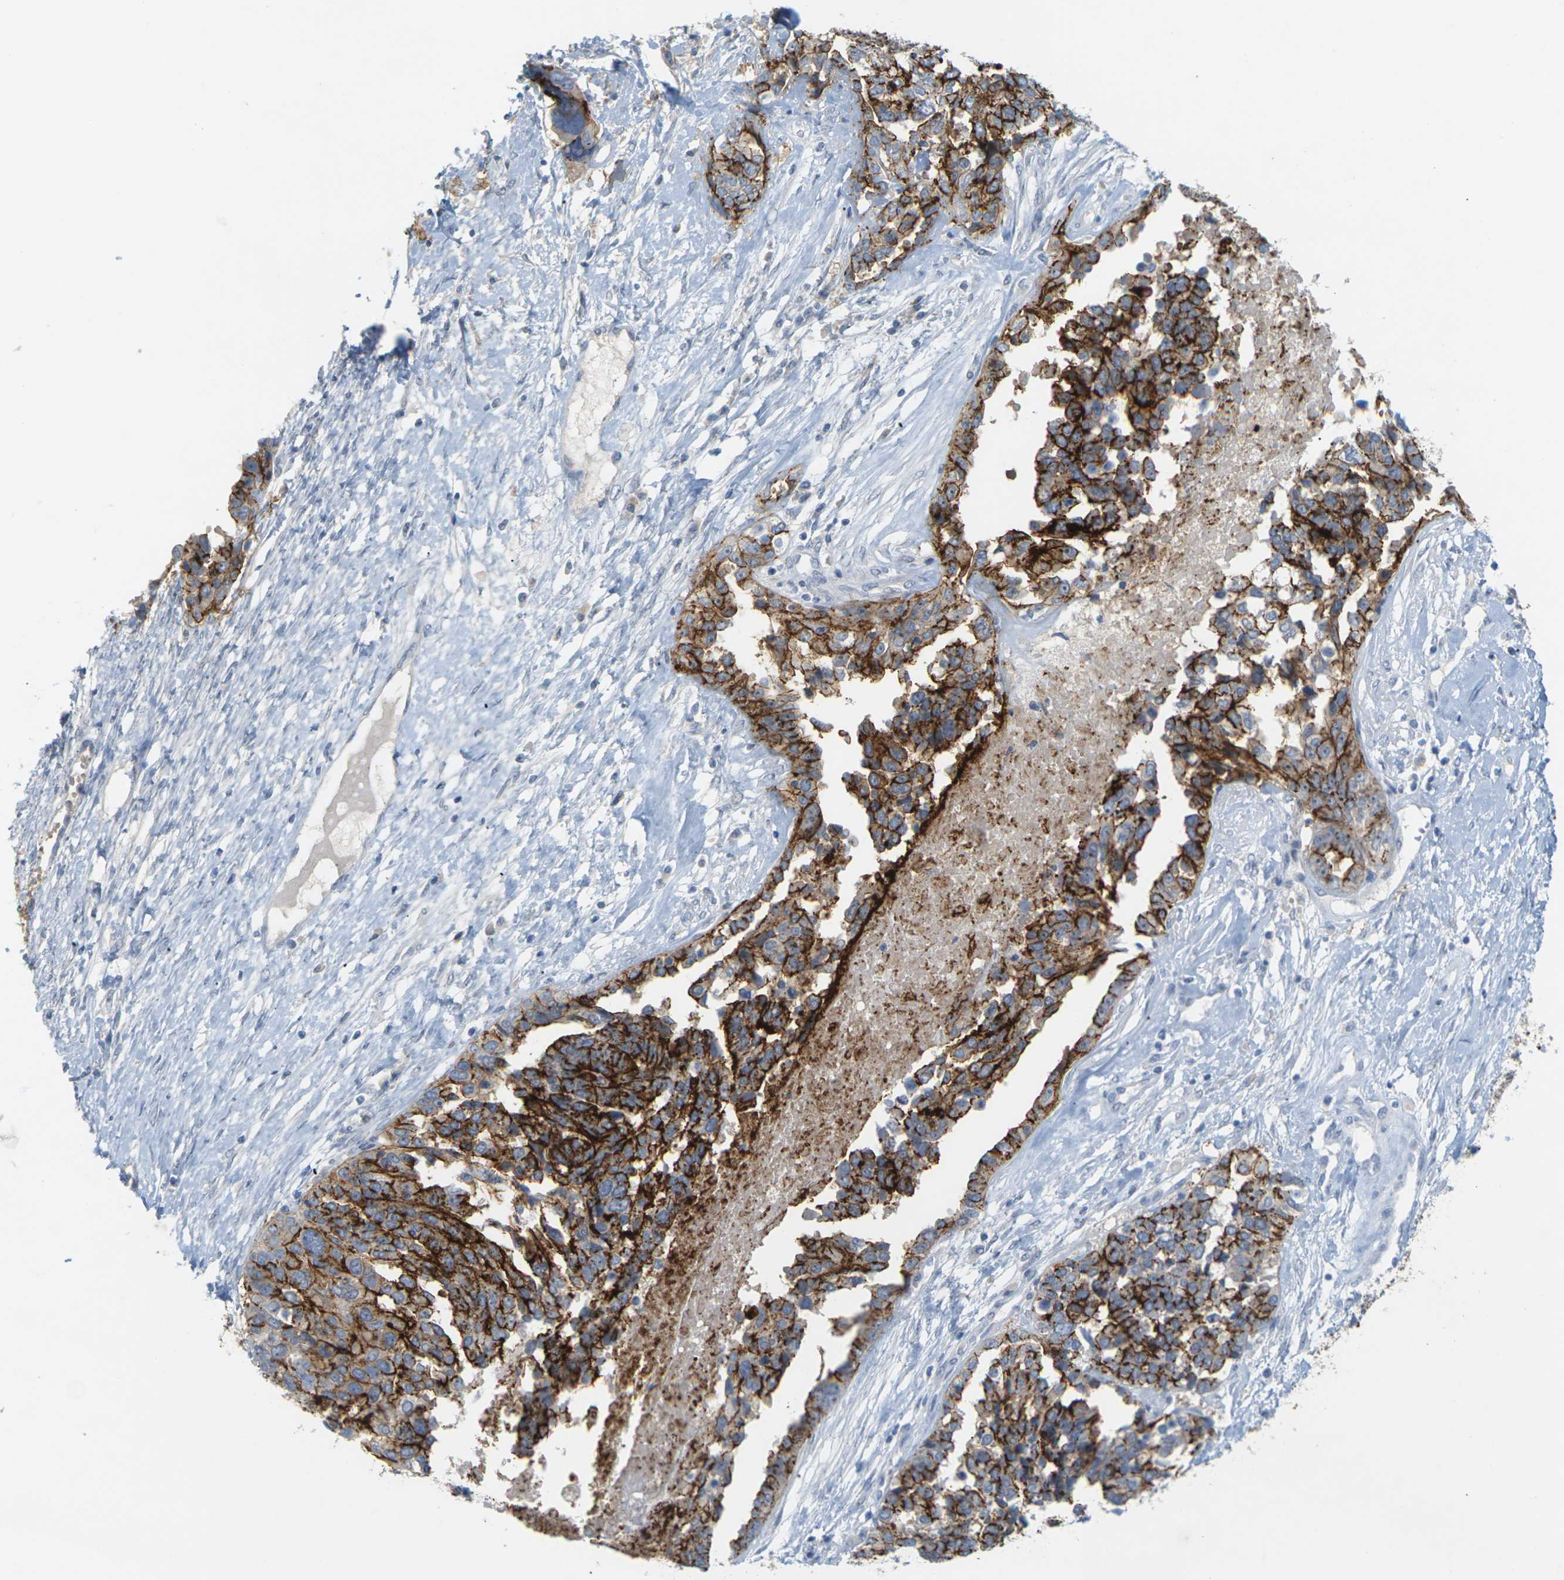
{"staining": {"intensity": "strong", "quantity": ">75%", "location": "cytoplasmic/membranous"}, "tissue": "ovarian cancer", "cell_type": "Tumor cells", "image_type": "cancer", "snomed": [{"axis": "morphology", "description": "Cystadenocarcinoma, serous, NOS"}, {"axis": "topography", "description": "Ovary"}], "caption": "Ovarian serous cystadenocarcinoma was stained to show a protein in brown. There is high levels of strong cytoplasmic/membranous staining in approximately >75% of tumor cells. (DAB (3,3'-diaminobenzidine) = brown stain, brightfield microscopy at high magnification).", "gene": "CLDN3", "patient": {"sex": "female", "age": 44}}